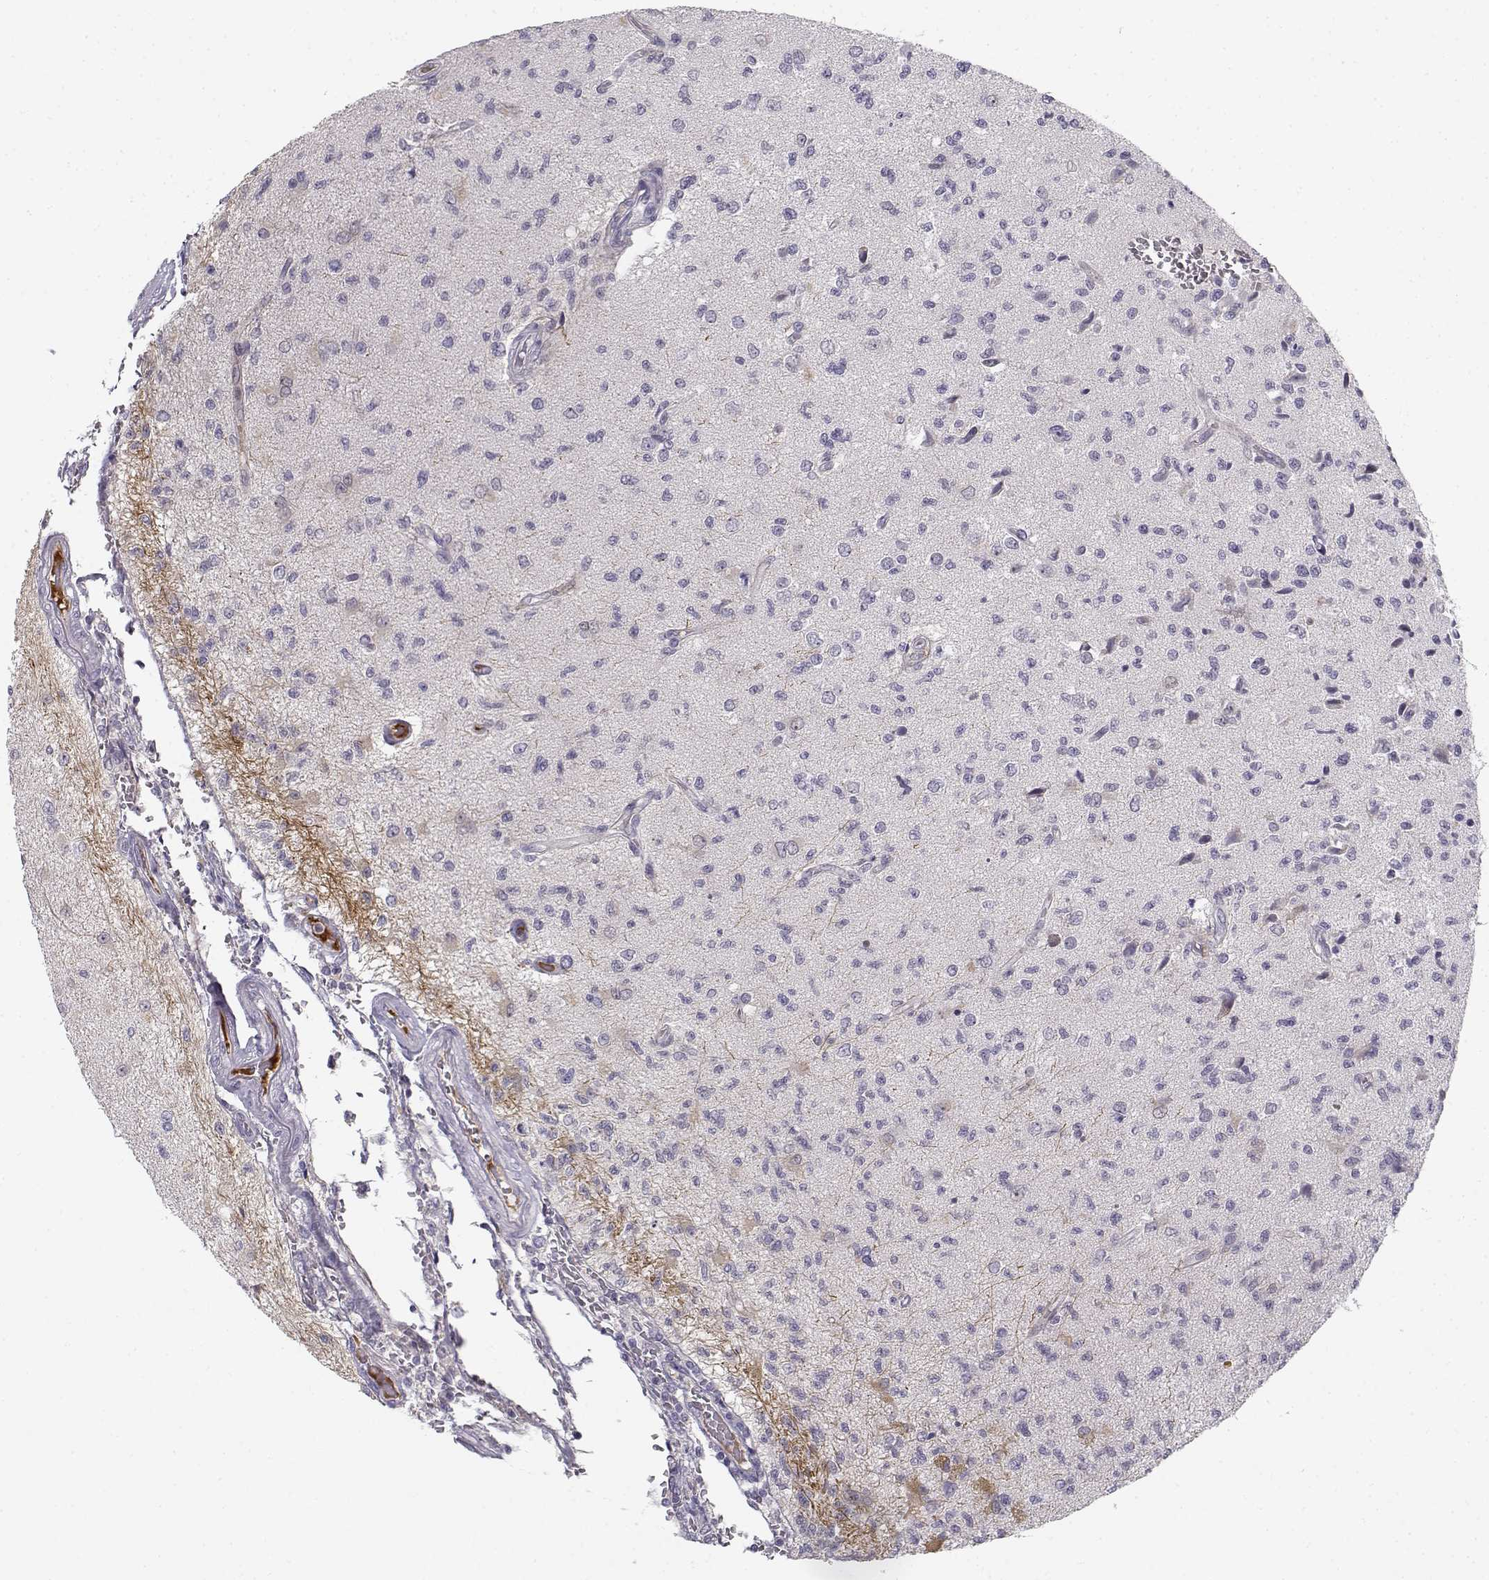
{"staining": {"intensity": "negative", "quantity": "none", "location": "none"}, "tissue": "glioma", "cell_type": "Tumor cells", "image_type": "cancer", "snomed": [{"axis": "morphology", "description": "Glioma, malignant, High grade"}, {"axis": "topography", "description": "Brain"}], "caption": "The photomicrograph demonstrates no staining of tumor cells in malignant glioma (high-grade). (DAB (3,3'-diaminobenzidine) immunohistochemistry visualized using brightfield microscopy, high magnification).", "gene": "DDX25", "patient": {"sex": "male", "age": 56}}